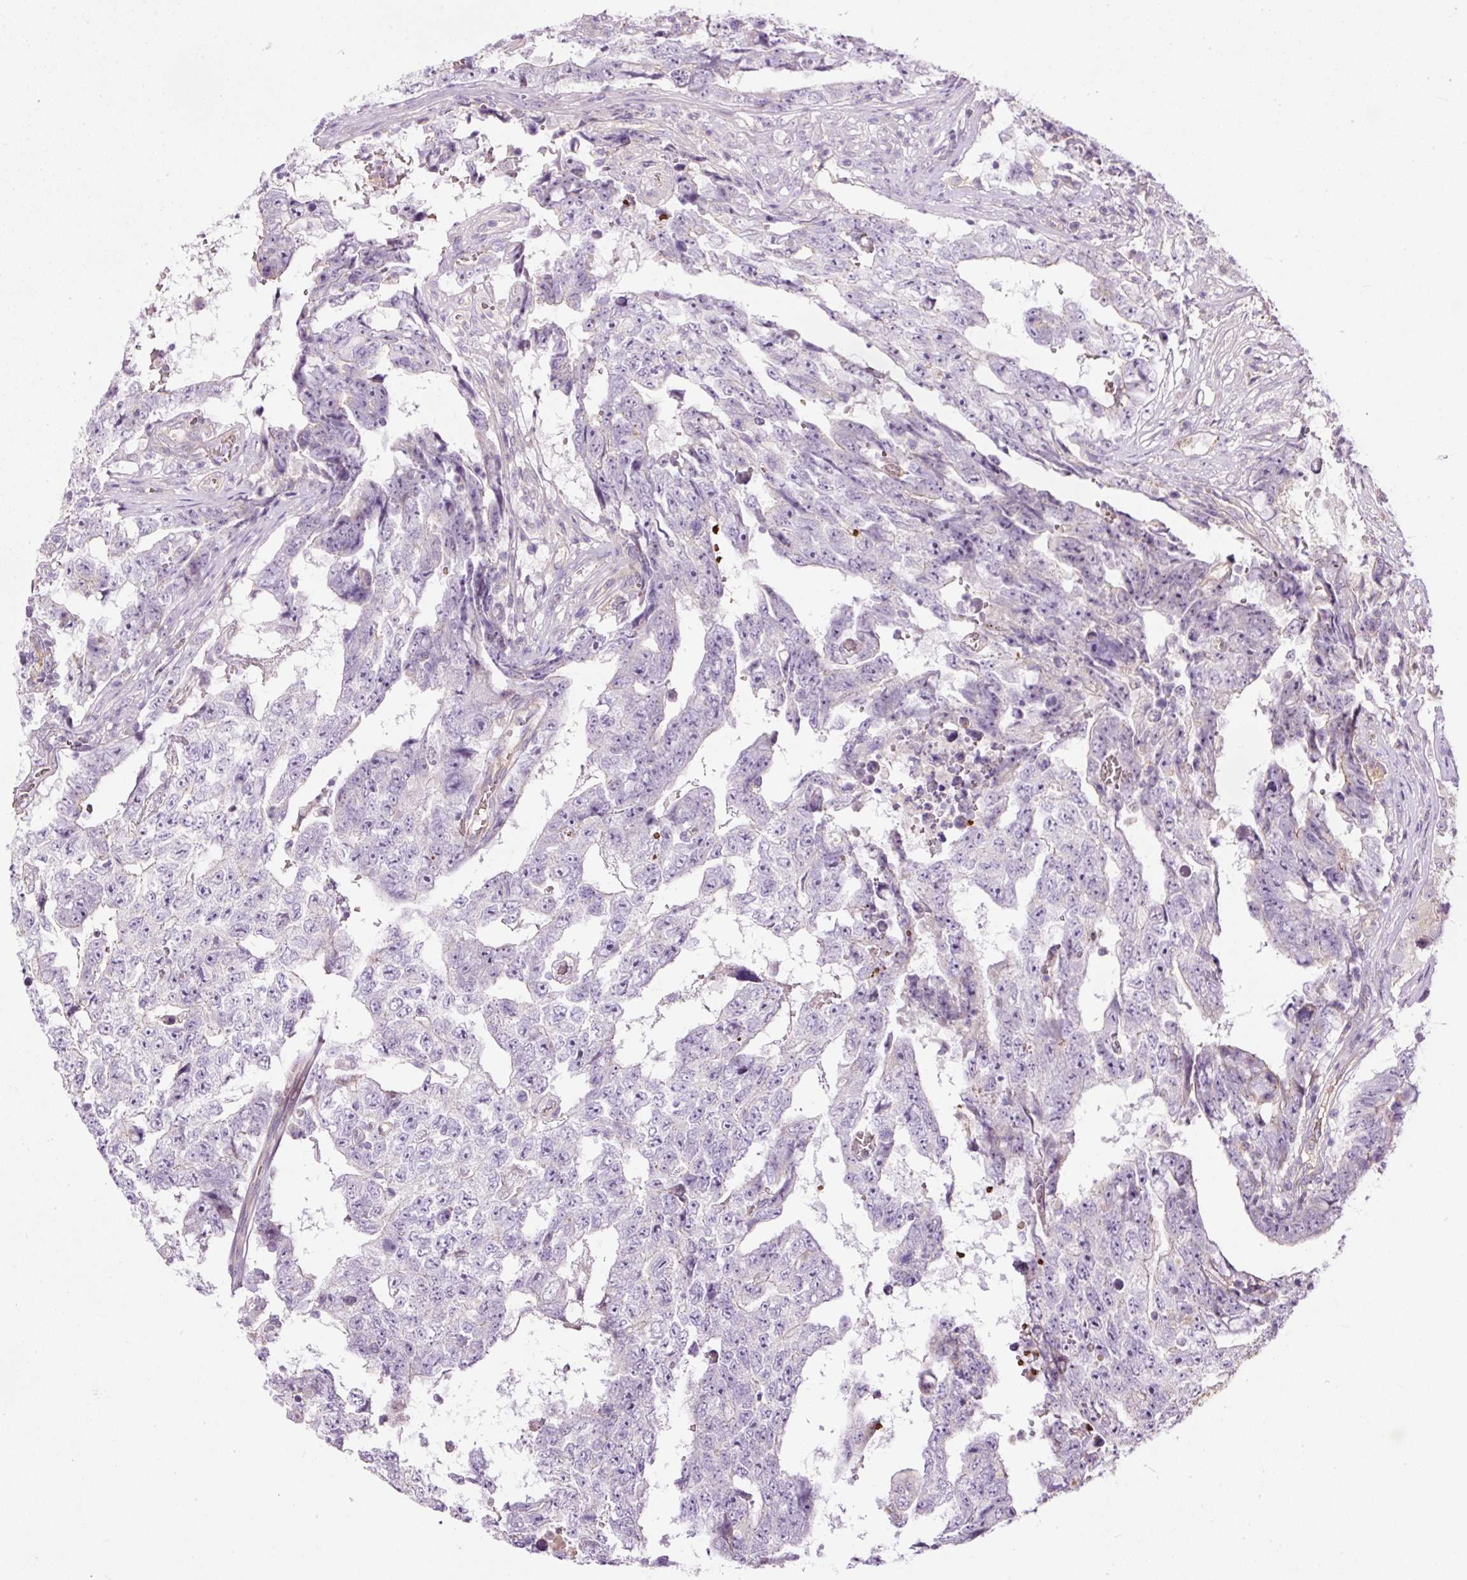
{"staining": {"intensity": "negative", "quantity": "none", "location": "none"}, "tissue": "testis cancer", "cell_type": "Tumor cells", "image_type": "cancer", "snomed": [{"axis": "morphology", "description": "Carcinoma, Embryonal, NOS"}, {"axis": "topography", "description": "Testis"}], "caption": "Tumor cells are negative for brown protein staining in embryonal carcinoma (testis).", "gene": "USHBP1", "patient": {"sex": "male", "age": 25}}